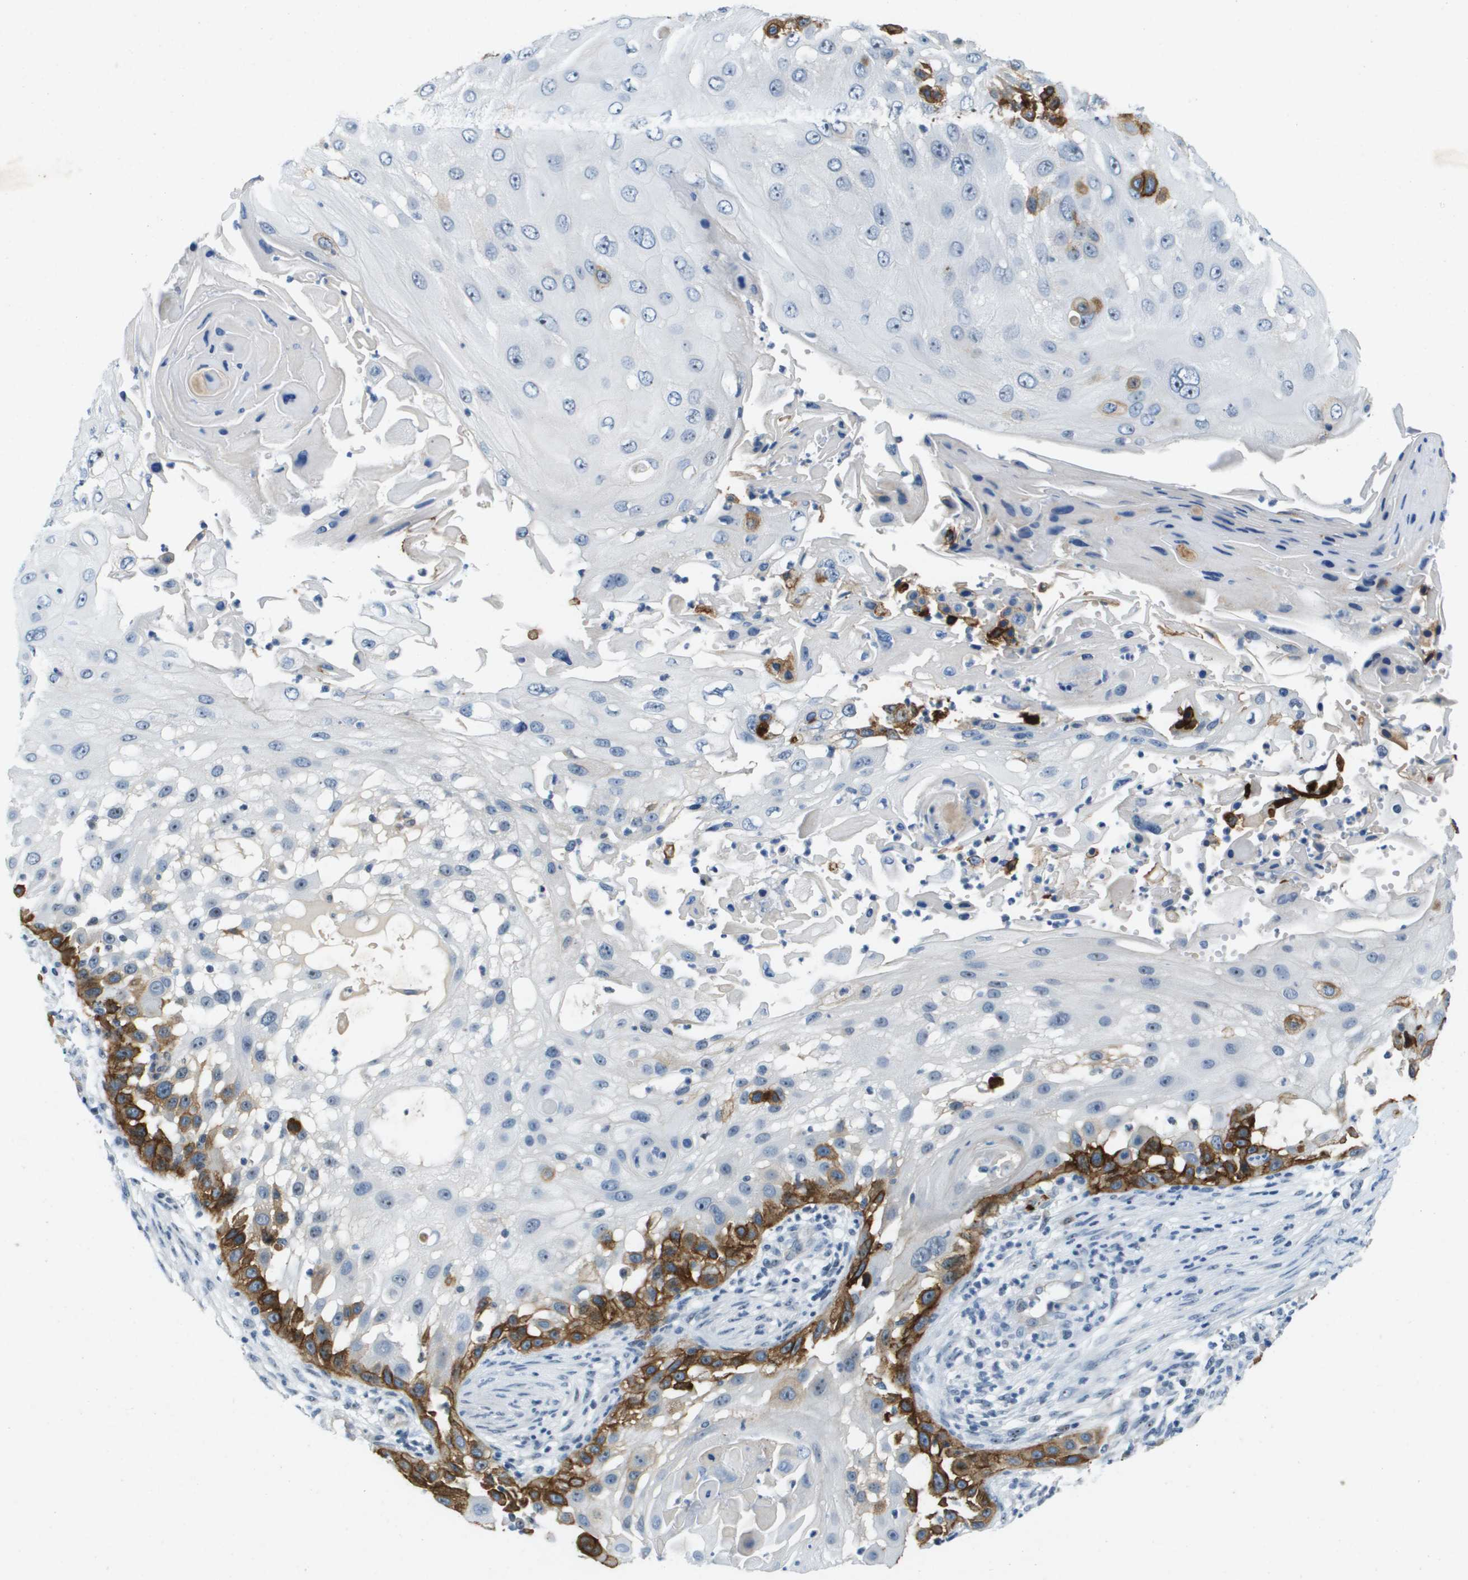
{"staining": {"intensity": "strong", "quantity": "25%-75%", "location": "cytoplasmic/membranous"}, "tissue": "skin cancer", "cell_type": "Tumor cells", "image_type": "cancer", "snomed": [{"axis": "morphology", "description": "Squamous cell carcinoma, NOS"}, {"axis": "topography", "description": "Skin"}], "caption": "Brown immunohistochemical staining in human skin cancer (squamous cell carcinoma) exhibits strong cytoplasmic/membranous staining in about 25%-75% of tumor cells.", "gene": "ITGA6", "patient": {"sex": "female", "age": 44}}